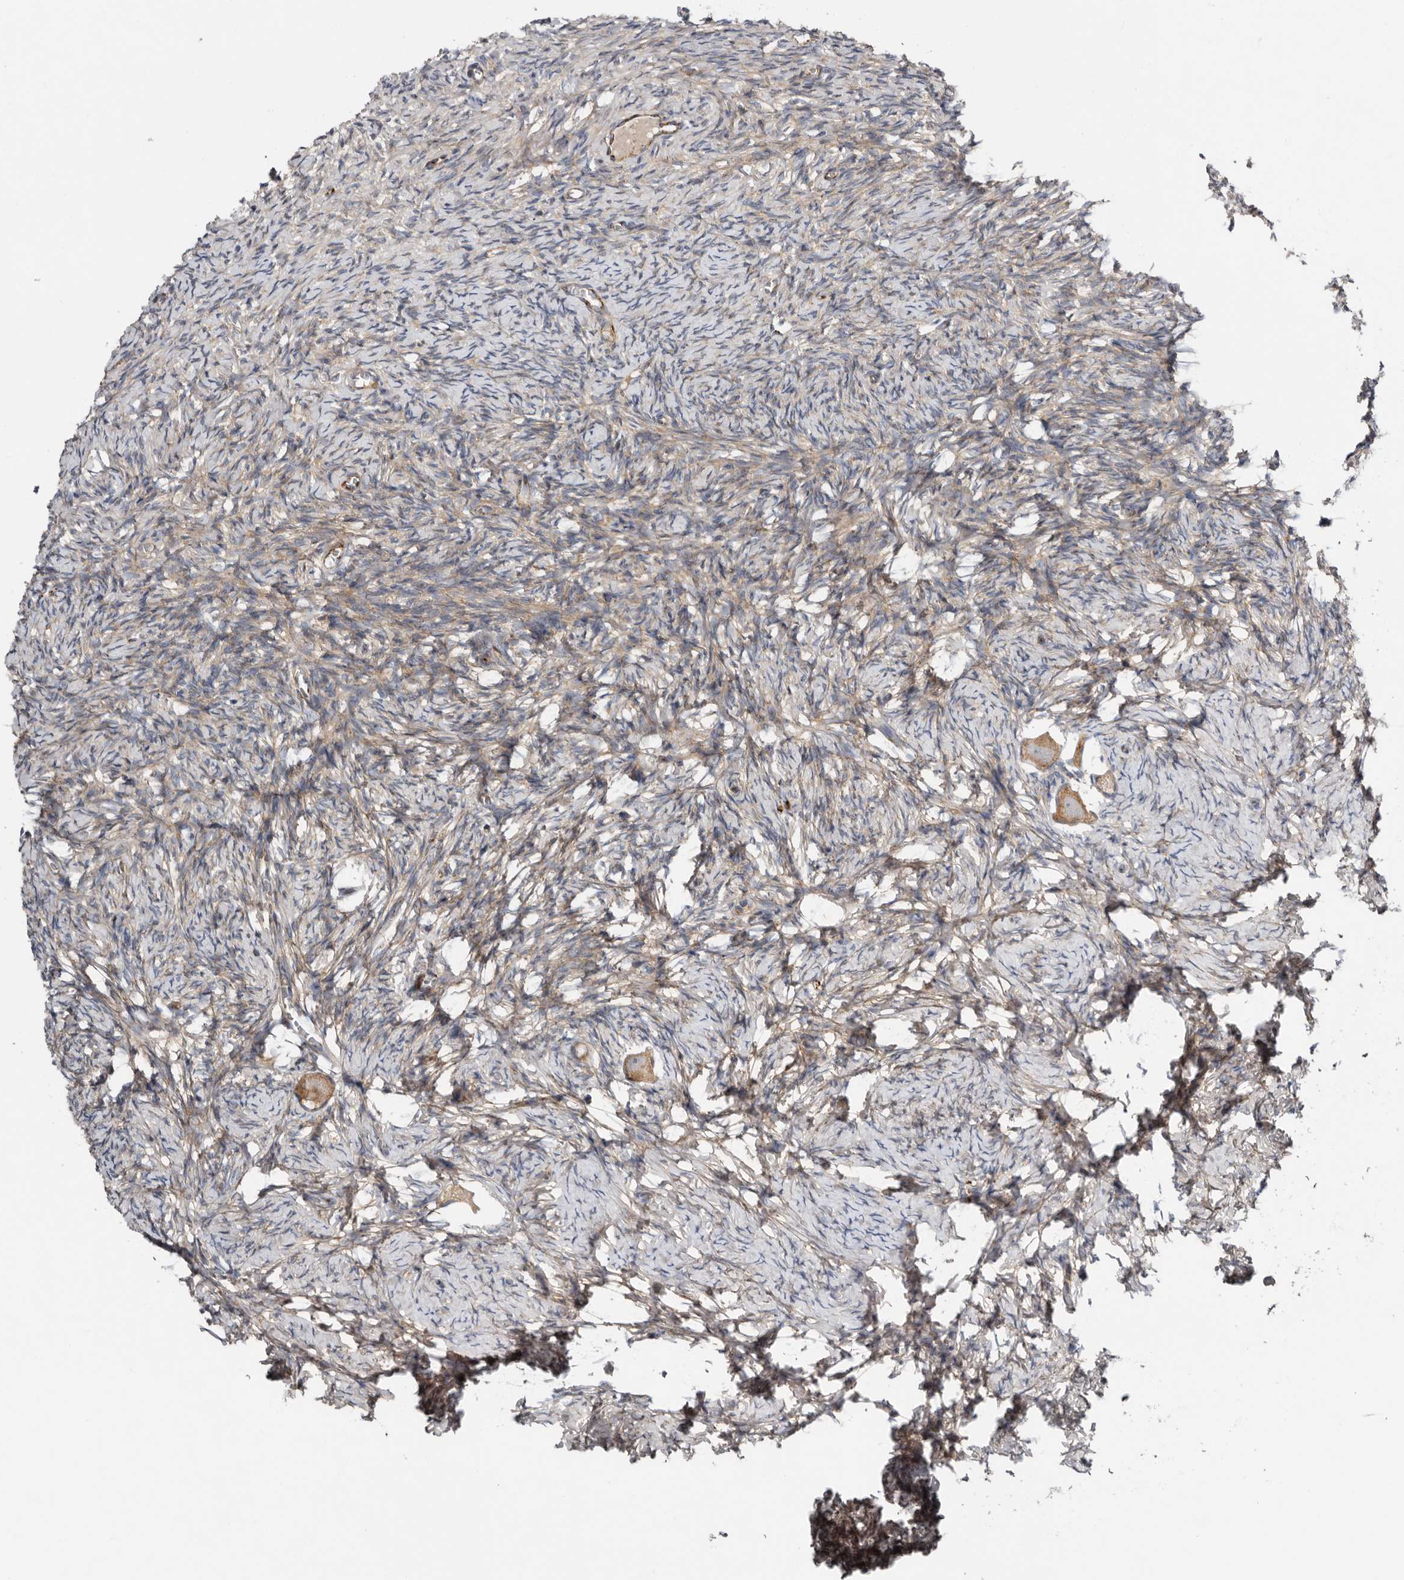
{"staining": {"intensity": "moderate", "quantity": ">75%", "location": "cytoplasmic/membranous"}, "tissue": "ovary", "cell_type": "Follicle cells", "image_type": "normal", "snomed": [{"axis": "morphology", "description": "Normal tissue, NOS"}, {"axis": "topography", "description": "Ovary"}], "caption": "Brown immunohistochemical staining in benign human ovary shows moderate cytoplasmic/membranous expression in about >75% of follicle cells.", "gene": "LUZP1", "patient": {"sex": "female", "age": 27}}